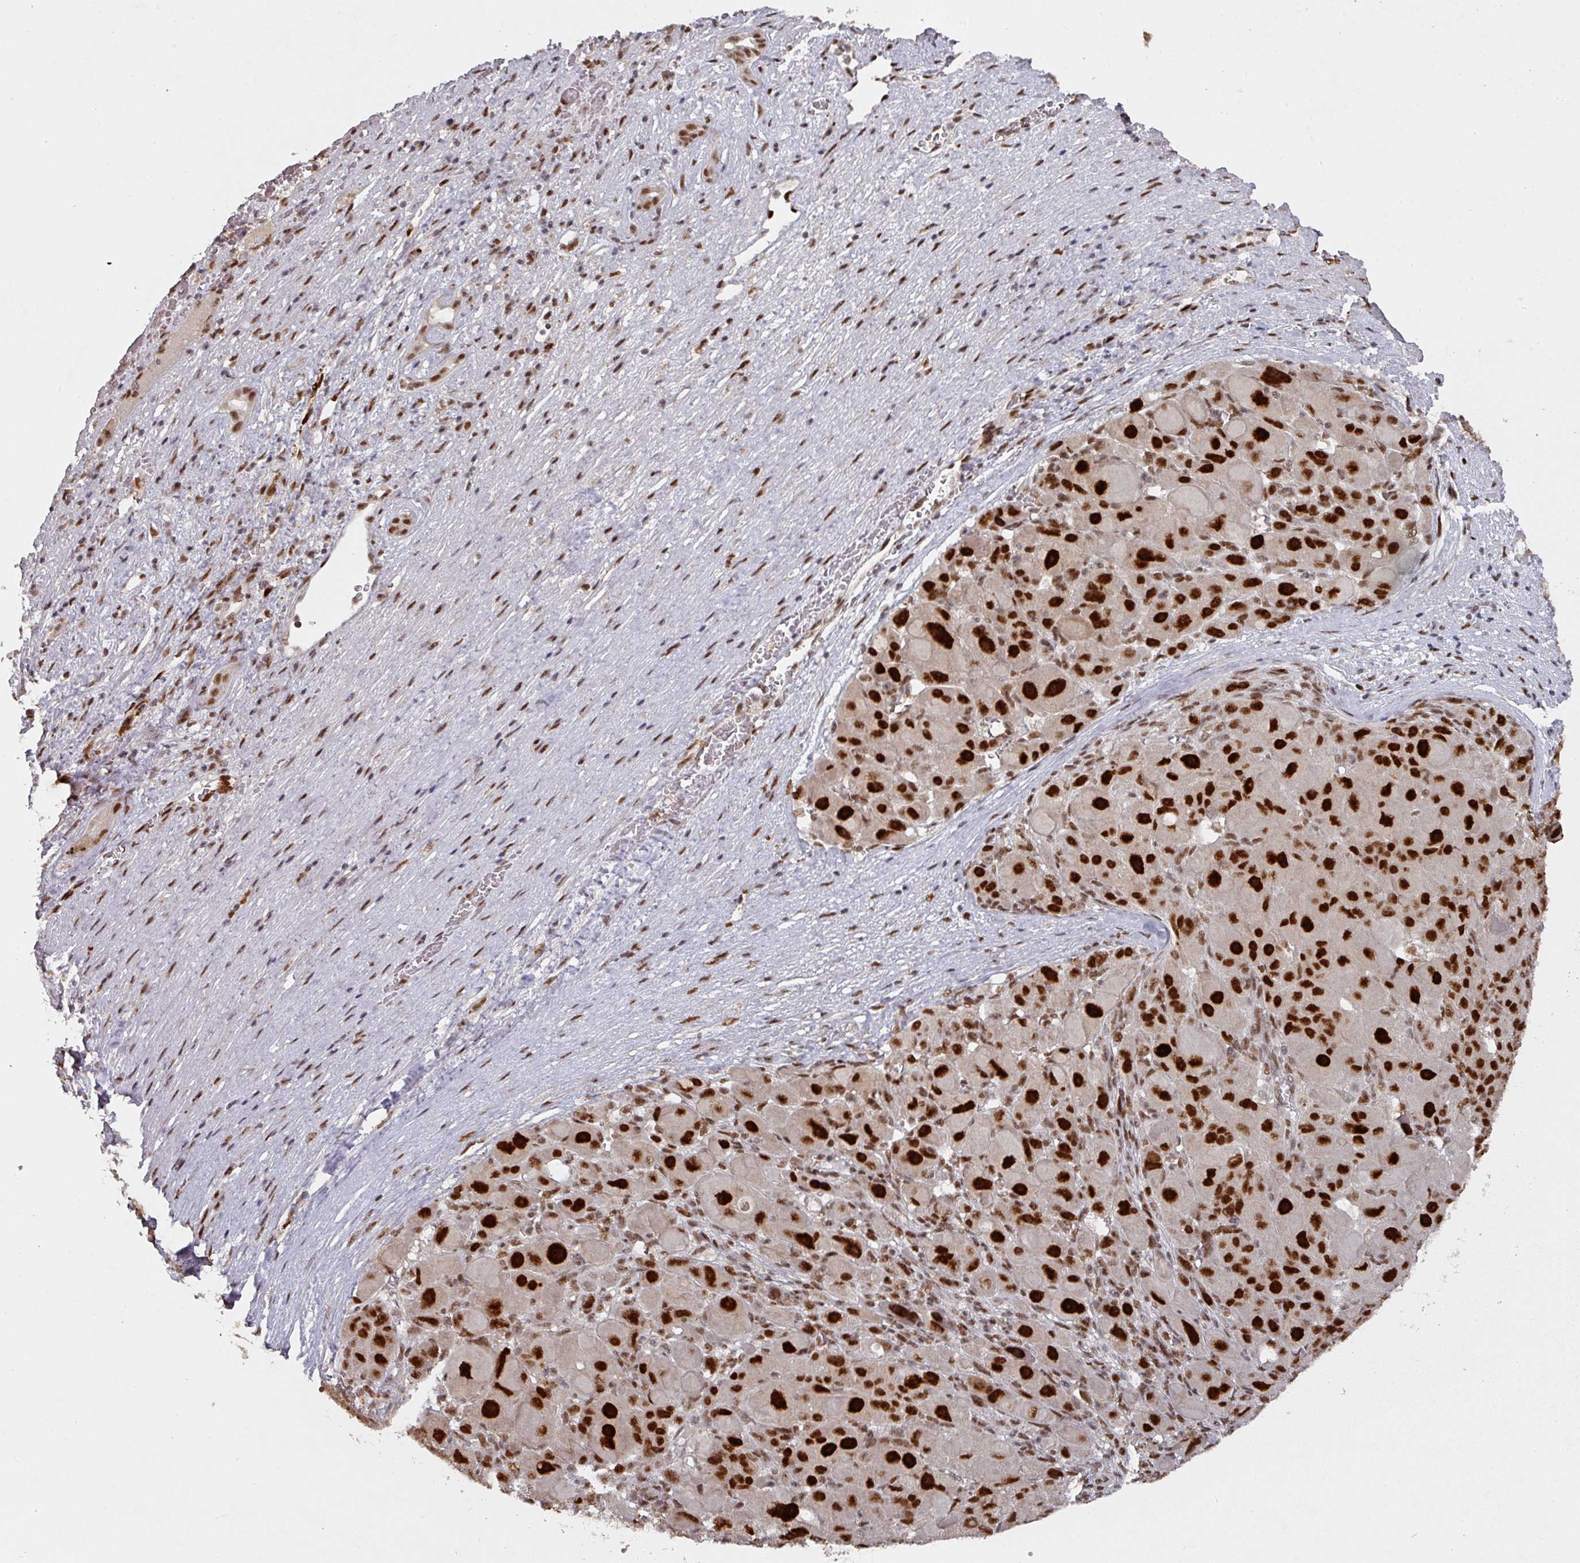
{"staining": {"intensity": "strong", "quantity": ">75%", "location": "nuclear"}, "tissue": "liver cancer", "cell_type": "Tumor cells", "image_type": "cancer", "snomed": [{"axis": "morphology", "description": "Carcinoma, Hepatocellular, NOS"}, {"axis": "topography", "description": "Liver"}], "caption": "Liver cancer tissue reveals strong nuclear expression in approximately >75% of tumor cells, visualized by immunohistochemistry. Using DAB (3,3'-diaminobenzidine) (brown) and hematoxylin (blue) stains, captured at high magnification using brightfield microscopy.", "gene": "MEPCE", "patient": {"sex": "male", "age": 76}}